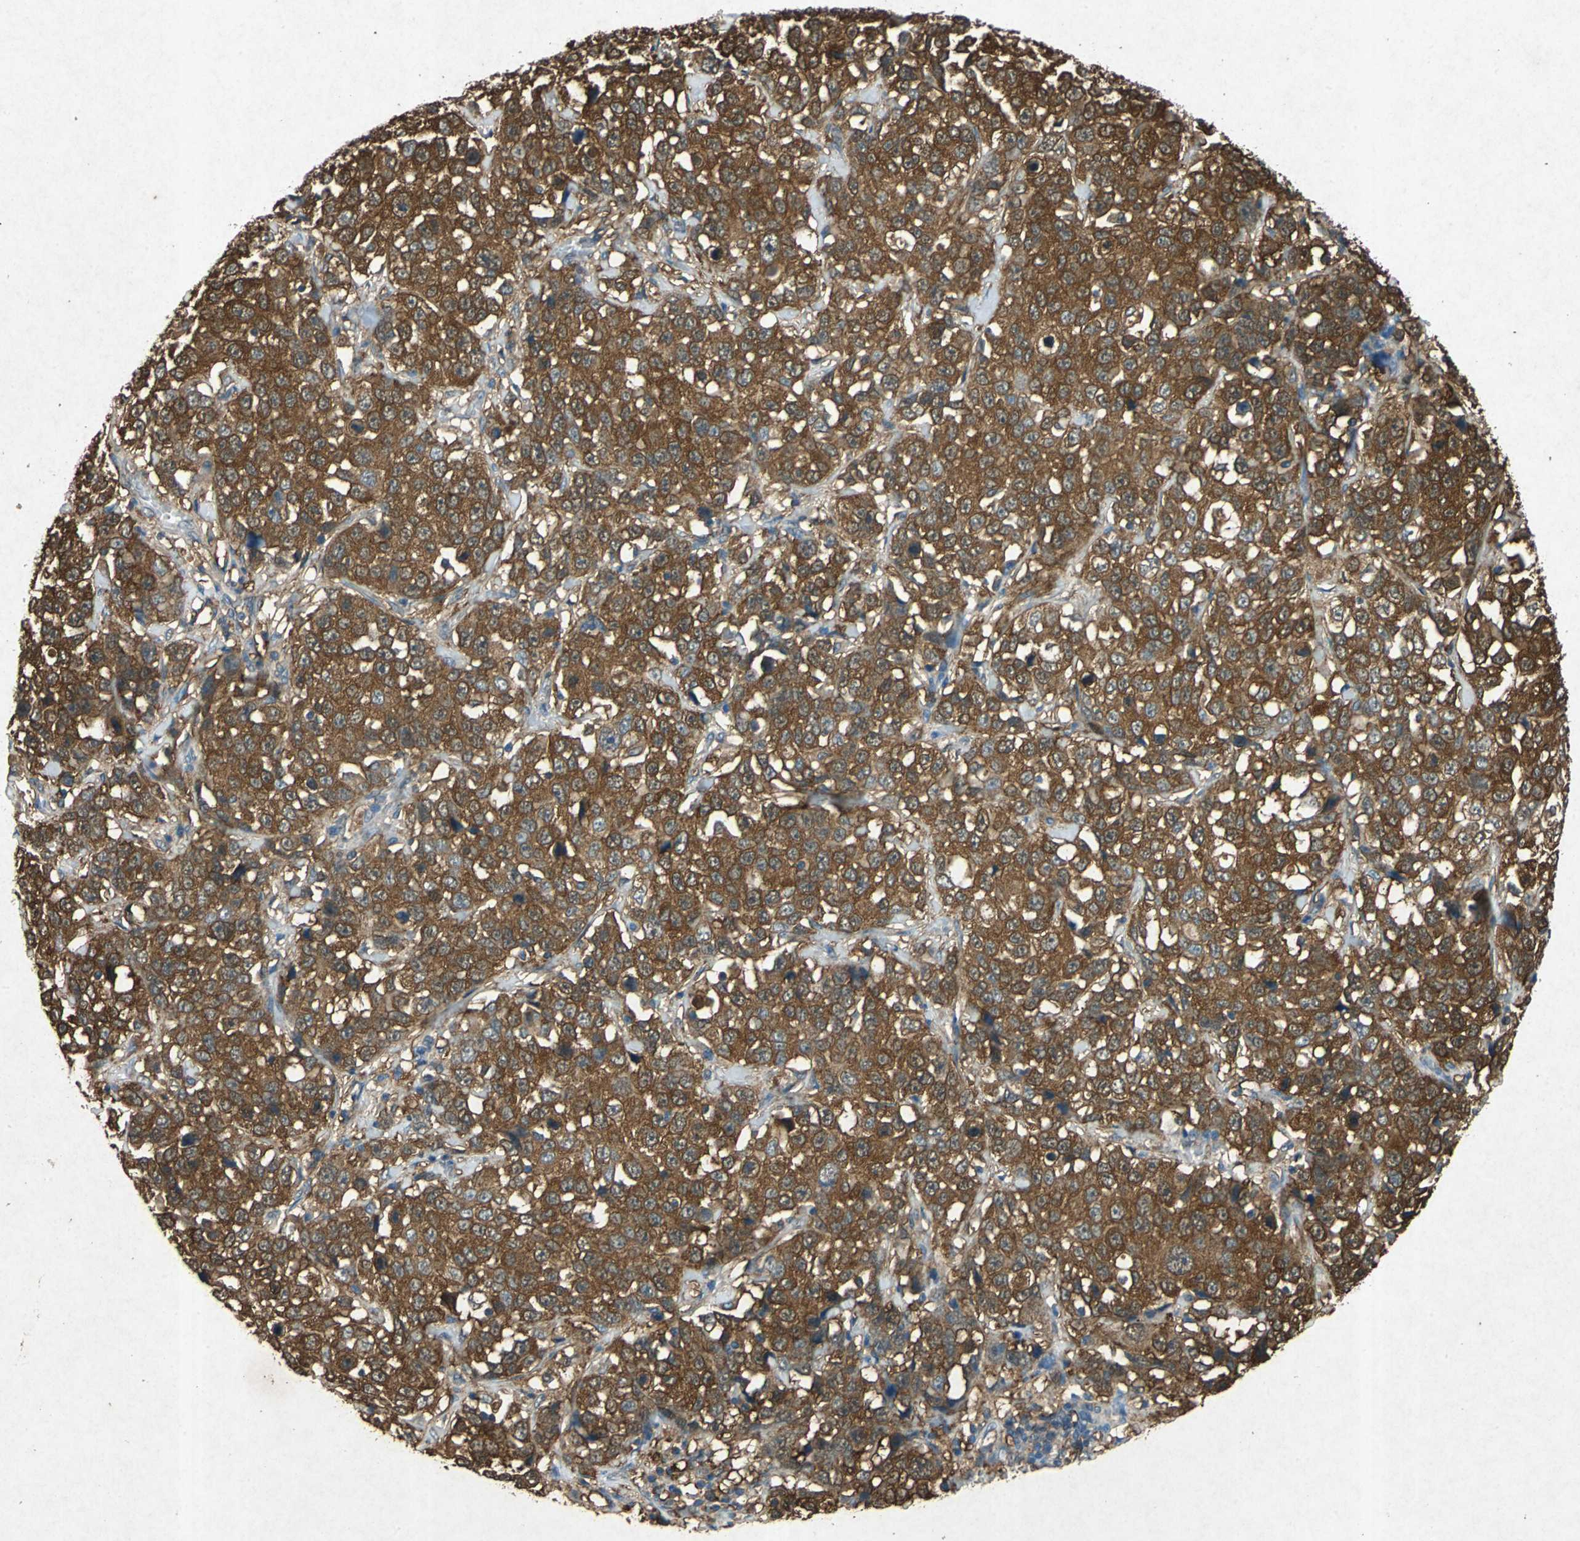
{"staining": {"intensity": "strong", "quantity": ">75%", "location": "cytoplasmic/membranous"}, "tissue": "stomach cancer", "cell_type": "Tumor cells", "image_type": "cancer", "snomed": [{"axis": "morphology", "description": "Normal tissue, NOS"}, {"axis": "morphology", "description": "Adenocarcinoma, NOS"}, {"axis": "topography", "description": "Stomach"}], "caption": "Protein expression analysis of human stomach cancer (adenocarcinoma) reveals strong cytoplasmic/membranous staining in approximately >75% of tumor cells. The staining was performed using DAB, with brown indicating positive protein expression. Nuclei are stained blue with hematoxylin.", "gene": "HSP90AB1", "patient": {"sex": "male", "age": 48}}